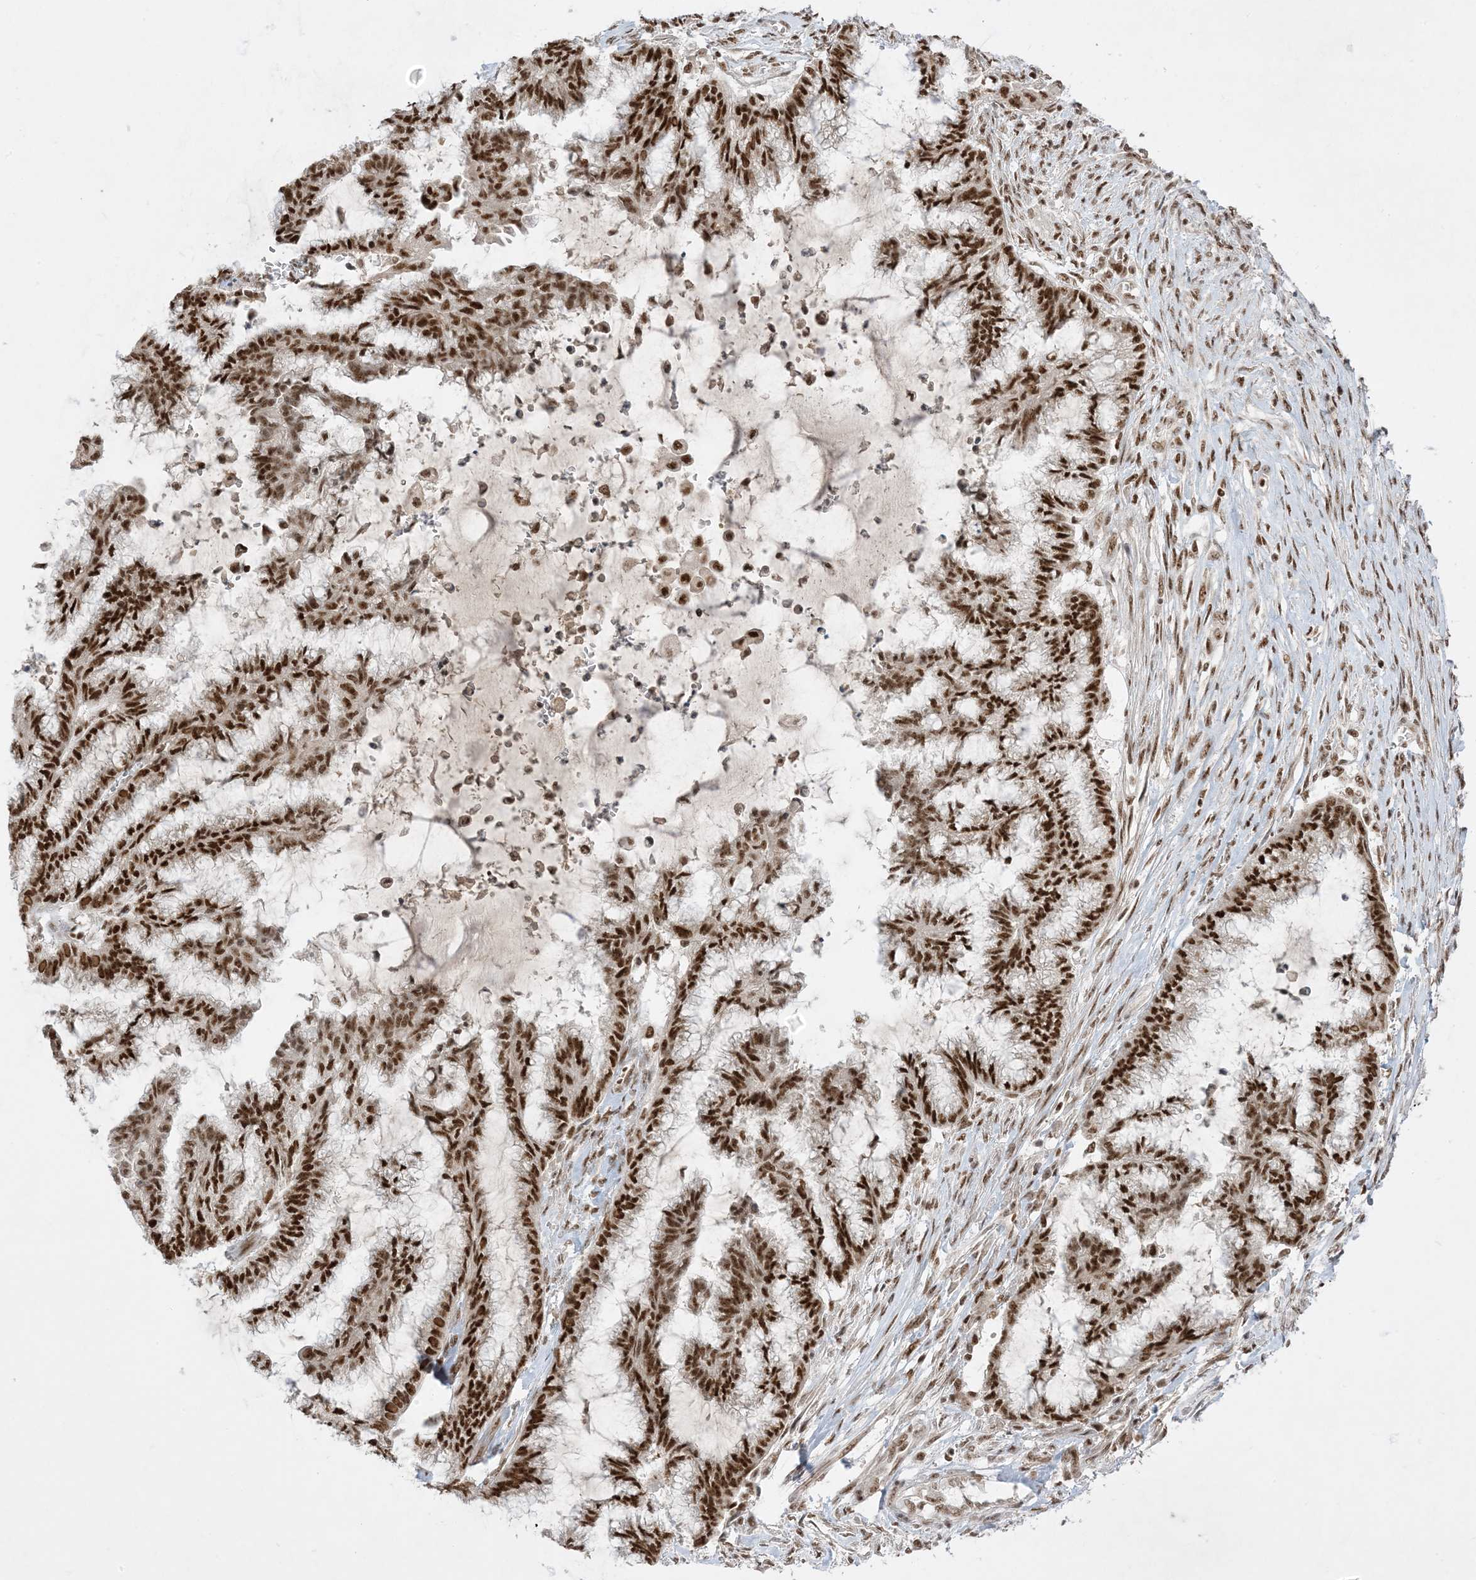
{"staining": {"intensity": "strong", "quantity": ">75%", "location": "nuclear"}, "tissue": "endometrial cancer", "cell_type": "Tumor cells", "image_type": "cancer", "snomed": [{"axis": "morphology", "description": "Adenocarcinoma, NOS"}, {"axis": "topography", "description": "Endometrium"}], "caption": "Protein analysis of adenocarcinoma (endometrial) tissue displays strong nuclear staining in about >75% of tumor cells.", "gene": "PPIL2", "patient": {"sex": "female", "age": 86}}